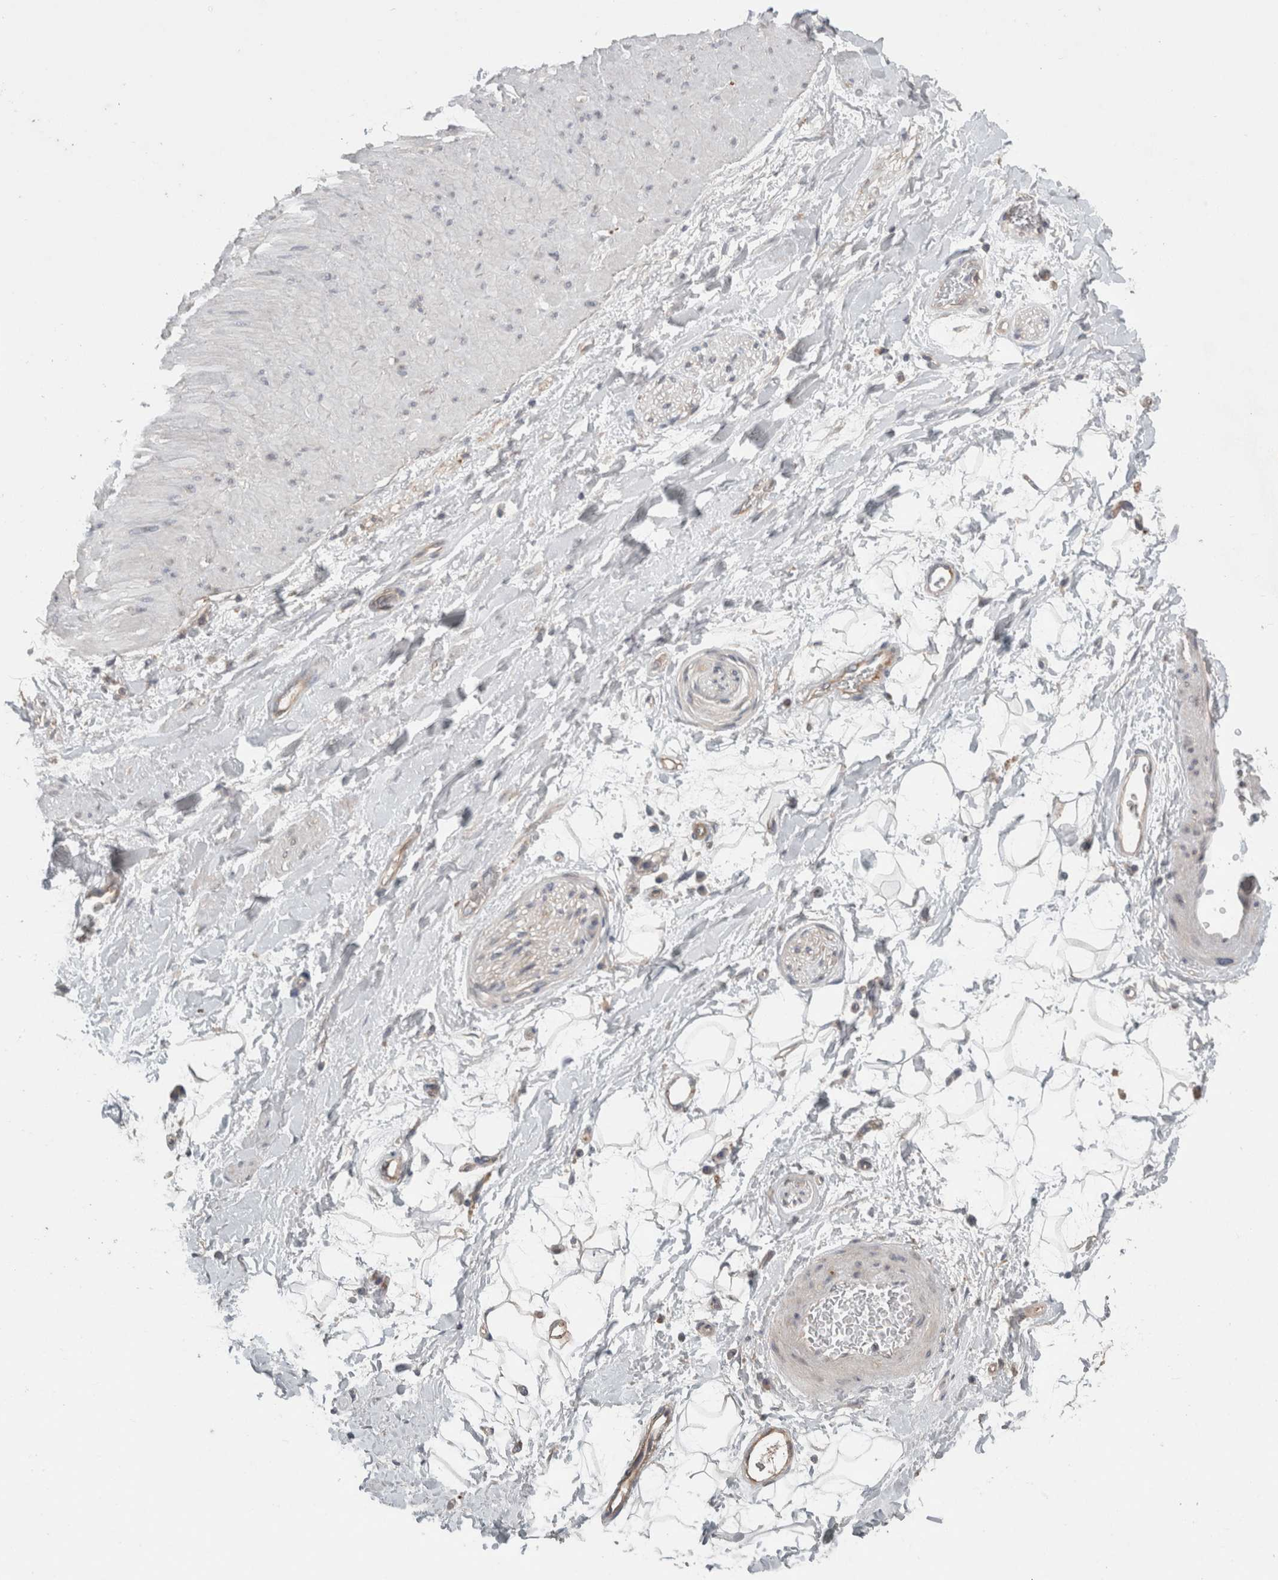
{"staining": {"intensity": "negative", "quantity": "none", "location": "none"}, "tissue": "adipose tissue", "cell_type": "Adipocytes", "image_type": "normal", "snomed": [{"axis": "morphology", "description": "Normal tissue, NOS"}, {"axis": "topography", "description": "Soft tissue"}], "caption": "The histopathology image displays no significant staining in adipocytes of adipose tissue. The staining is performed using DAB (3,3'-diaminobenzidine) brown chromogen with nuclei counter-stained in using hematoxylin.", "gene": "RASAL2", "patient": {"sex": "male", "age": 72}}